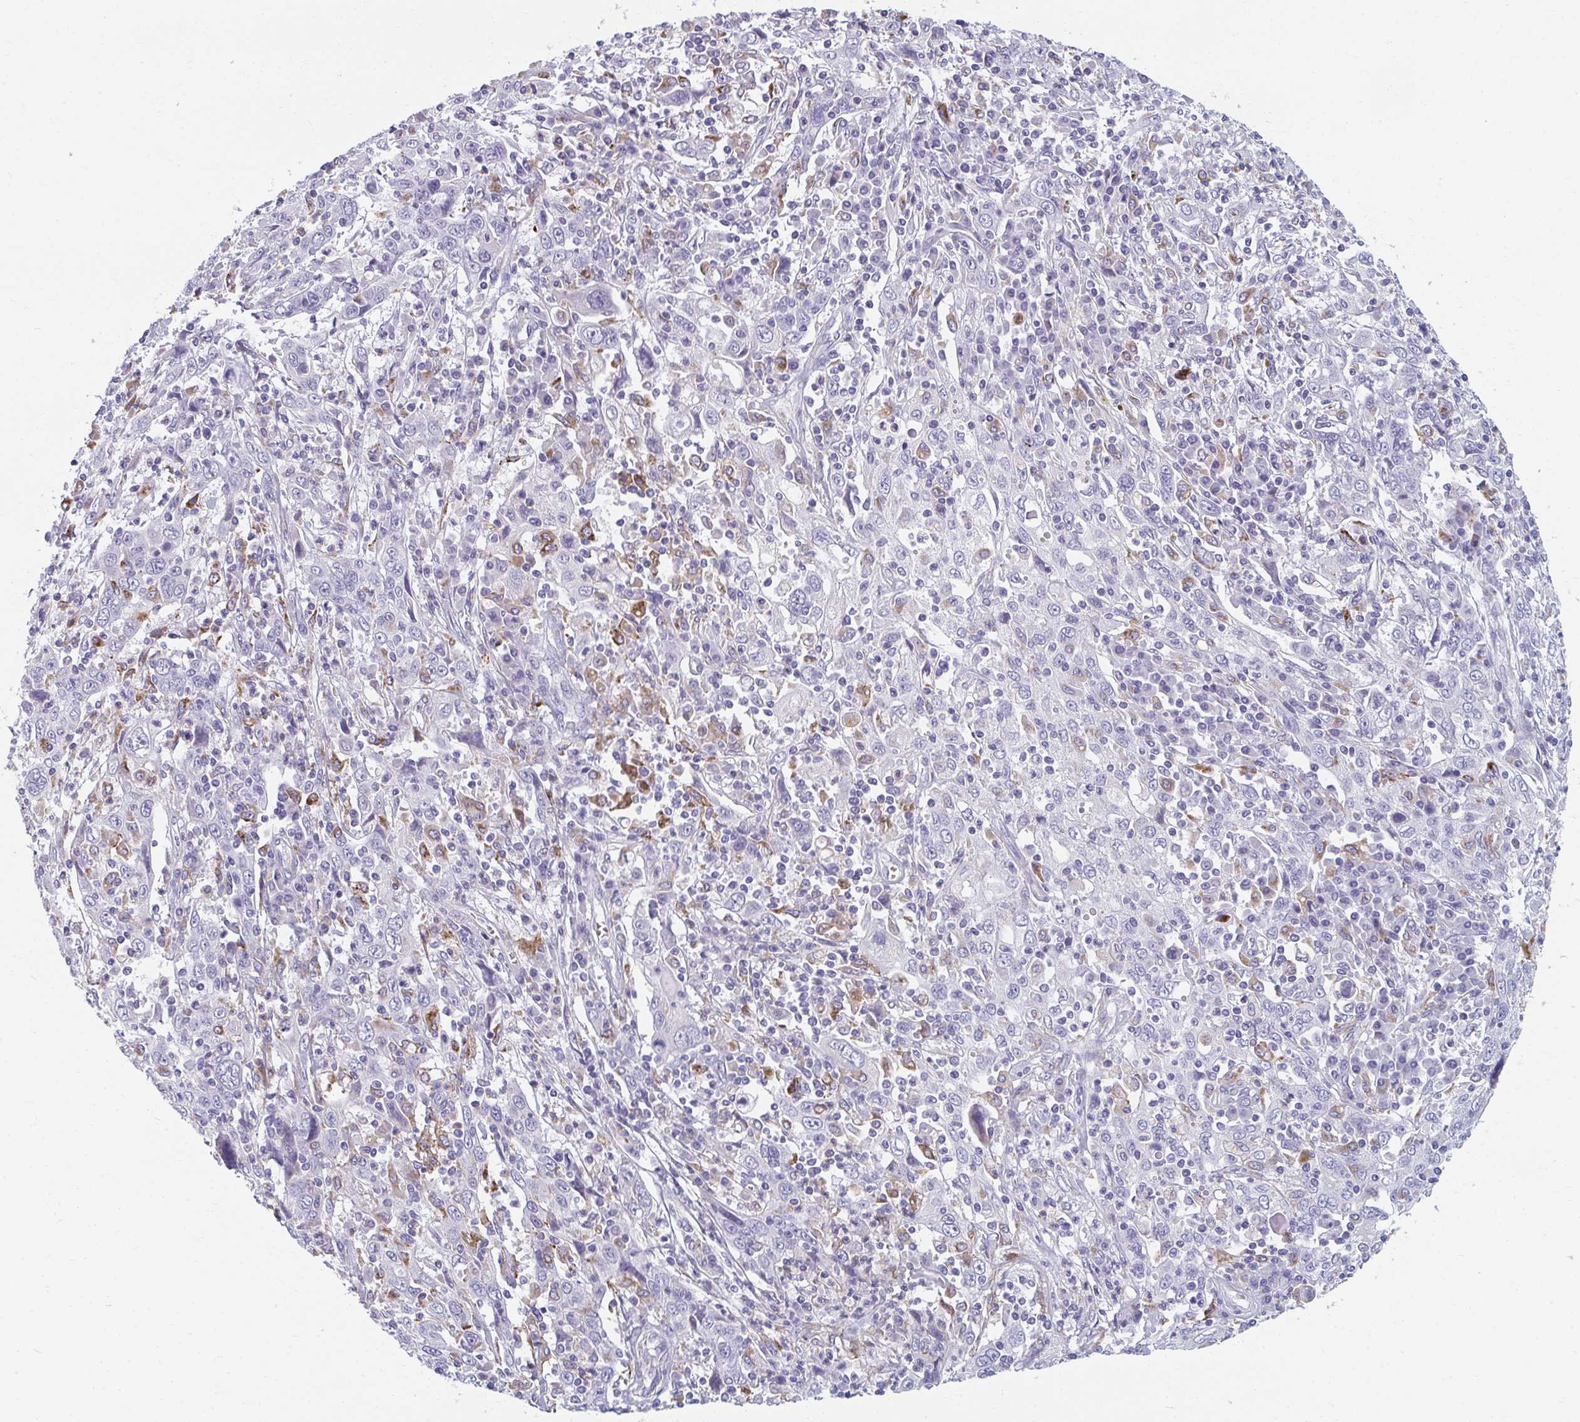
{"staining": {"intensity": "negative", "quantity": "none", "location": "none"}, "tissue": "cervical cancer", "cell_type": "Tumor cells", "image_type": "cancer", "snomed": [{"axis": "morphology", "description": "Squamous cell carcinoma, NOS"}, {"axis": "topography", "description": "Cervix"}], "caption": "Histopathology image shows no protein expression in tumor cells of cervical cancer tissue.", "gene": "EIF1AD", "patient": {"sex": "female", "age": 46}}